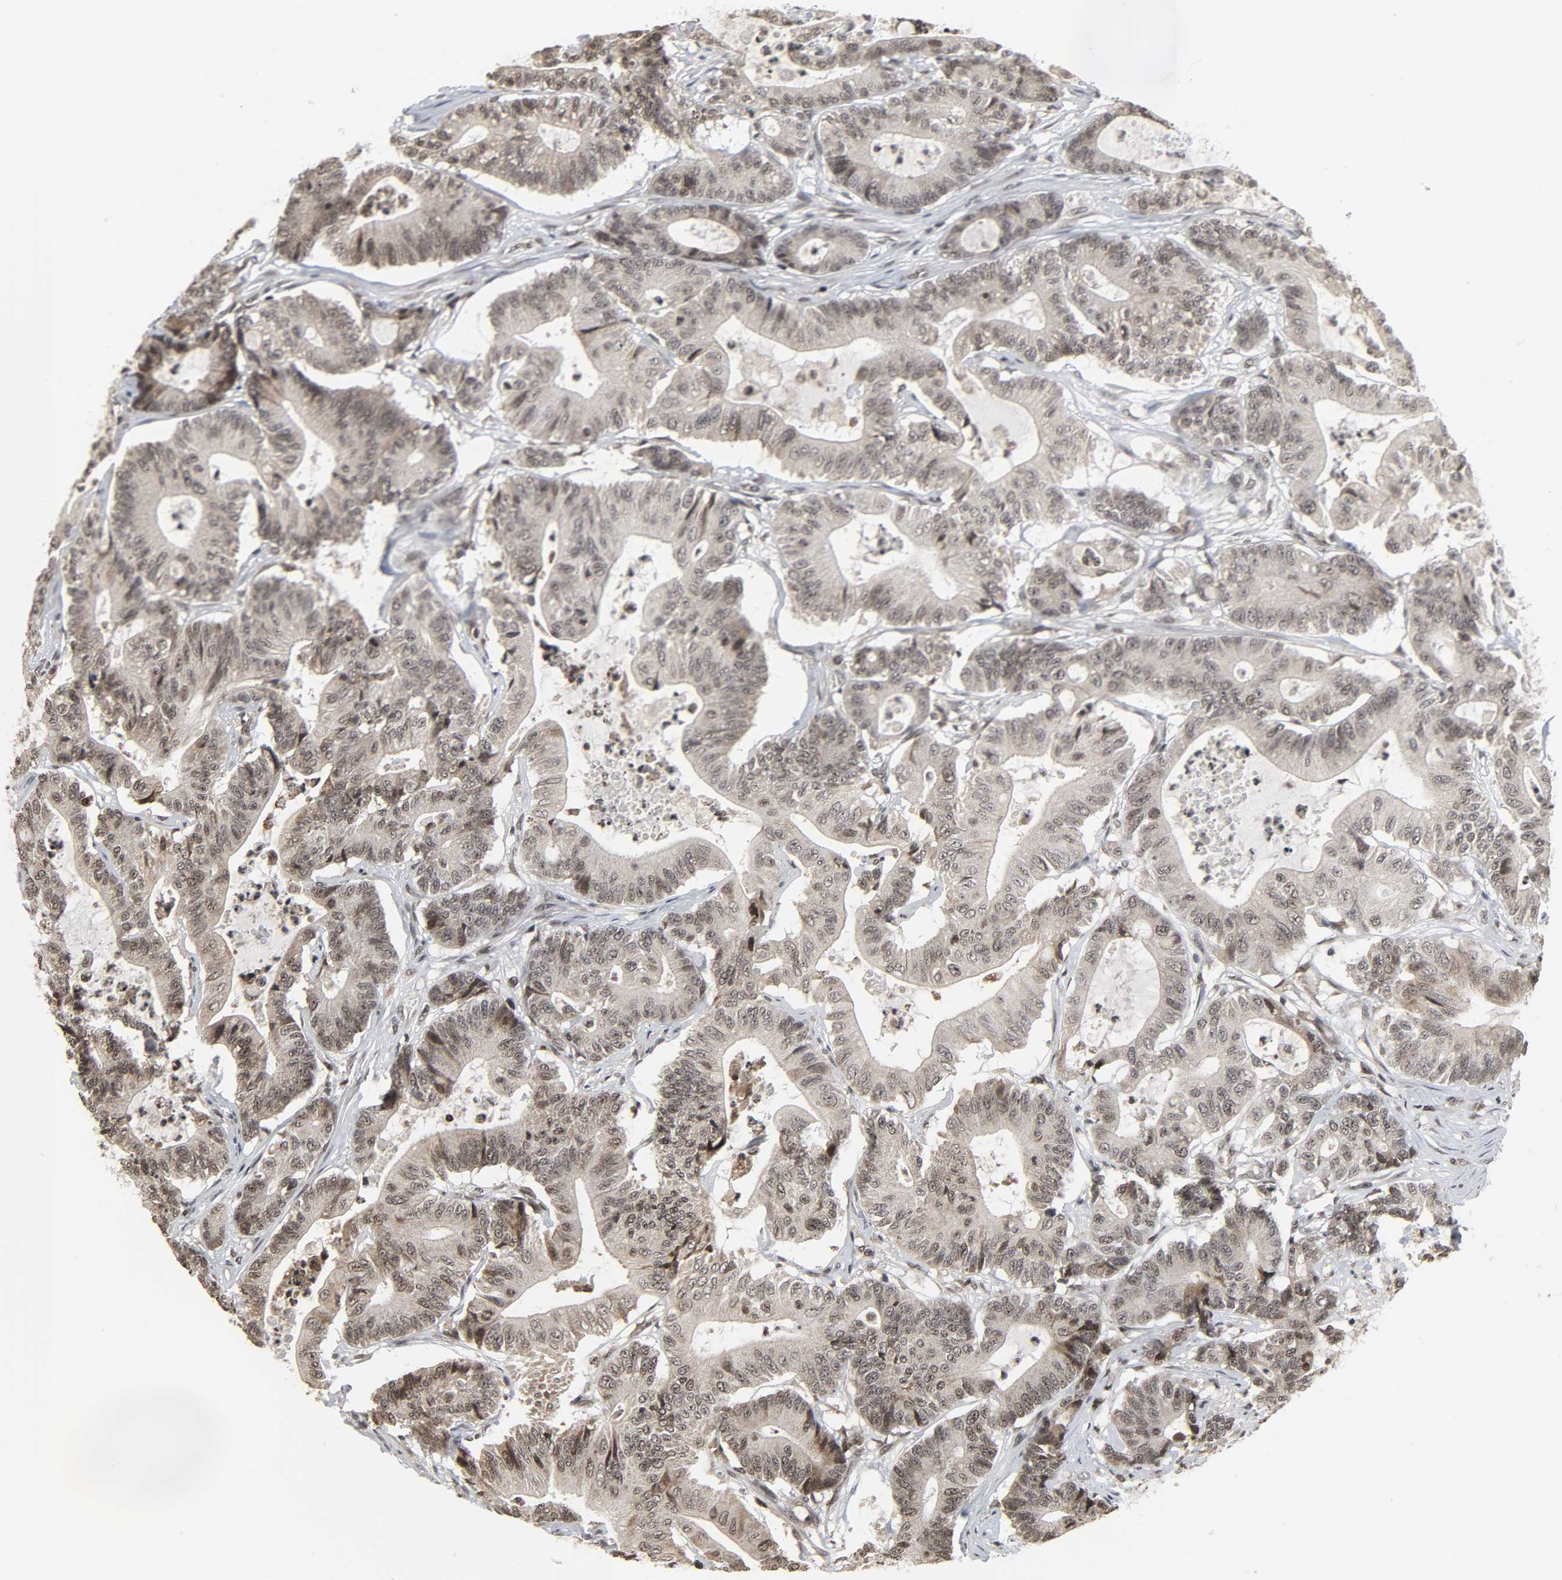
{"staining": {"intensity": "moderate", "quantity": "25%-75%", "location": "nuclear"}, "tissue": "colorectal cancer", "cell_type": "Tumor cells", "image_type": "cancer", "snomed": [{"axis": "morphology", "description": "Adenocarcinoma, NOS"}, {"axis": "topography", "description": "Colon"}], "caption": "Immunohistochemistry (IHC) photomicrograph of neoplastic tissue: human colorectal cancer stained using immunohistochemistry (IHC) demonstrates medium levels of moderate protein expression localized specifically in the nuclear of tumor cells, appearing as a nuclear brown color.", "gene": "XRCC1", "patient": {"sex": "female", "age": 84}}